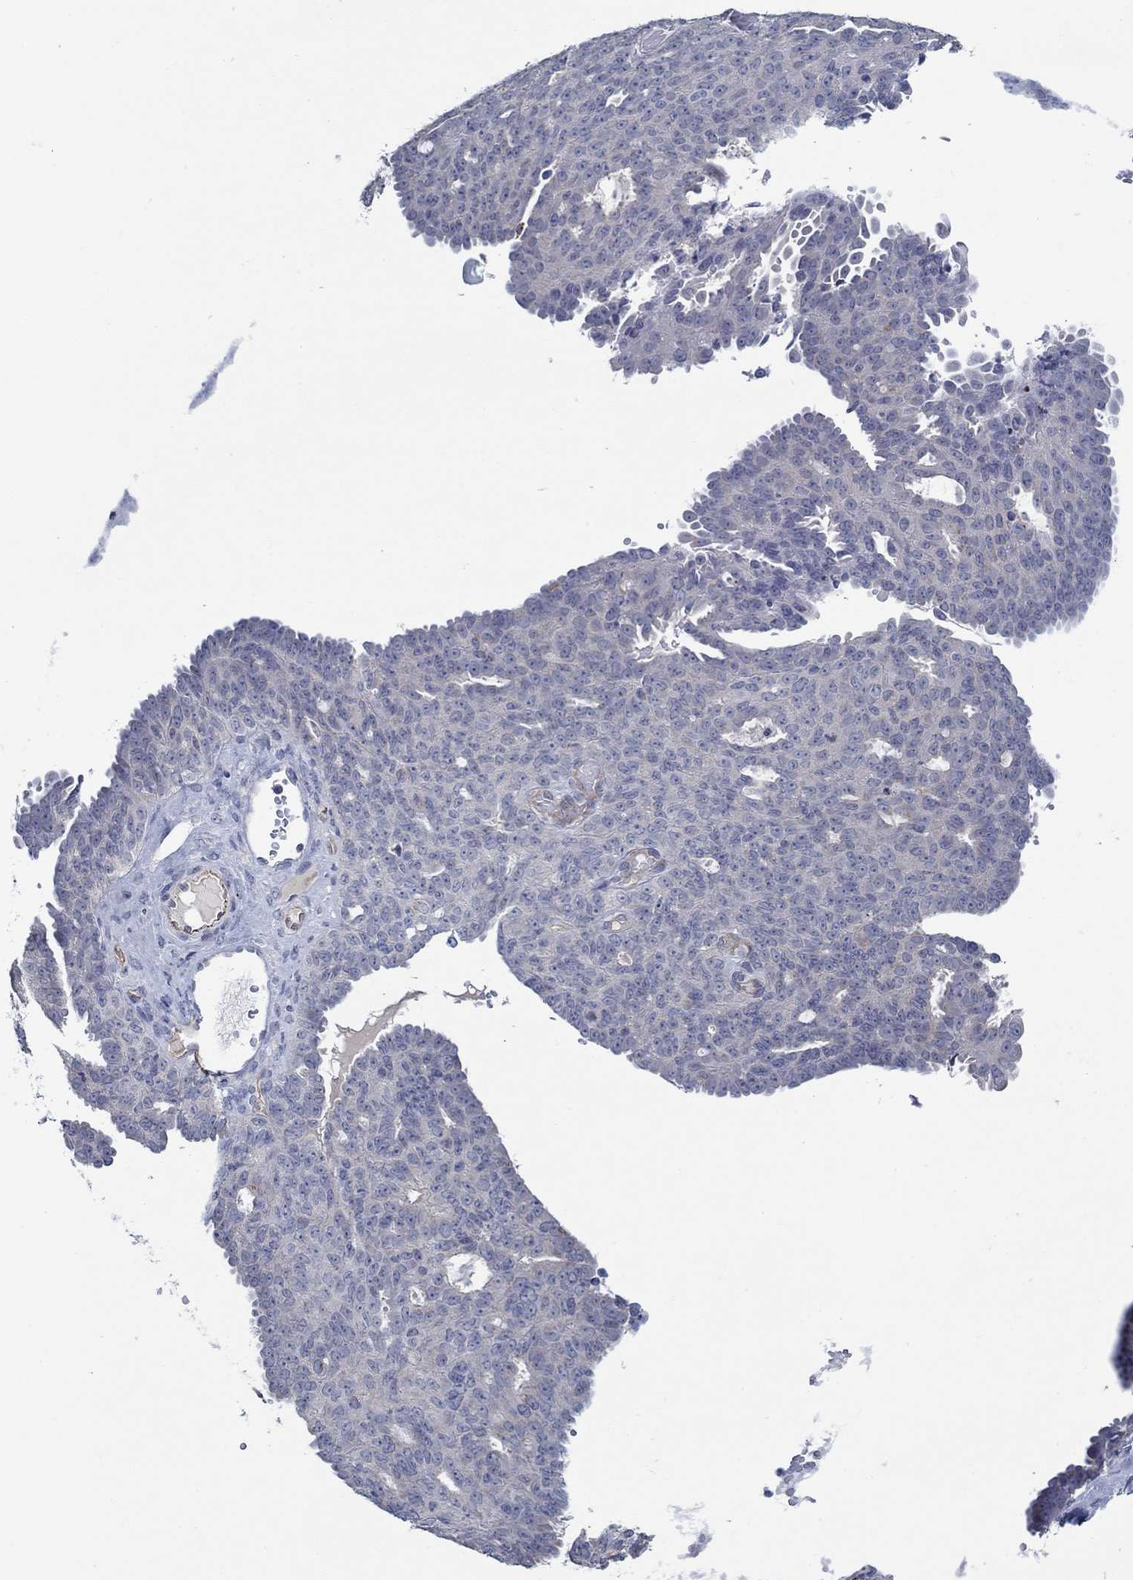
{"staining": {"intensity": "negative", "quantity": "none", "location": "none"}, "tissue": "ovarian cancer", "cell_type": "Tumor cells", "image_type": "cancer", "snomed": [{"axis": "morphology", "description": "Cystadenocarcinoma, serous, NOS"}, {"axis": "topography", "description": "Ovary"}], "caption": "Human serous cystadenocarcinoma (ovarian) stained for a protein using immunohistochemistry (IHC) reveals no positivity in tumor cells.", "gene": "GJA5", "patient": {"sex": "female", "age": 71}}